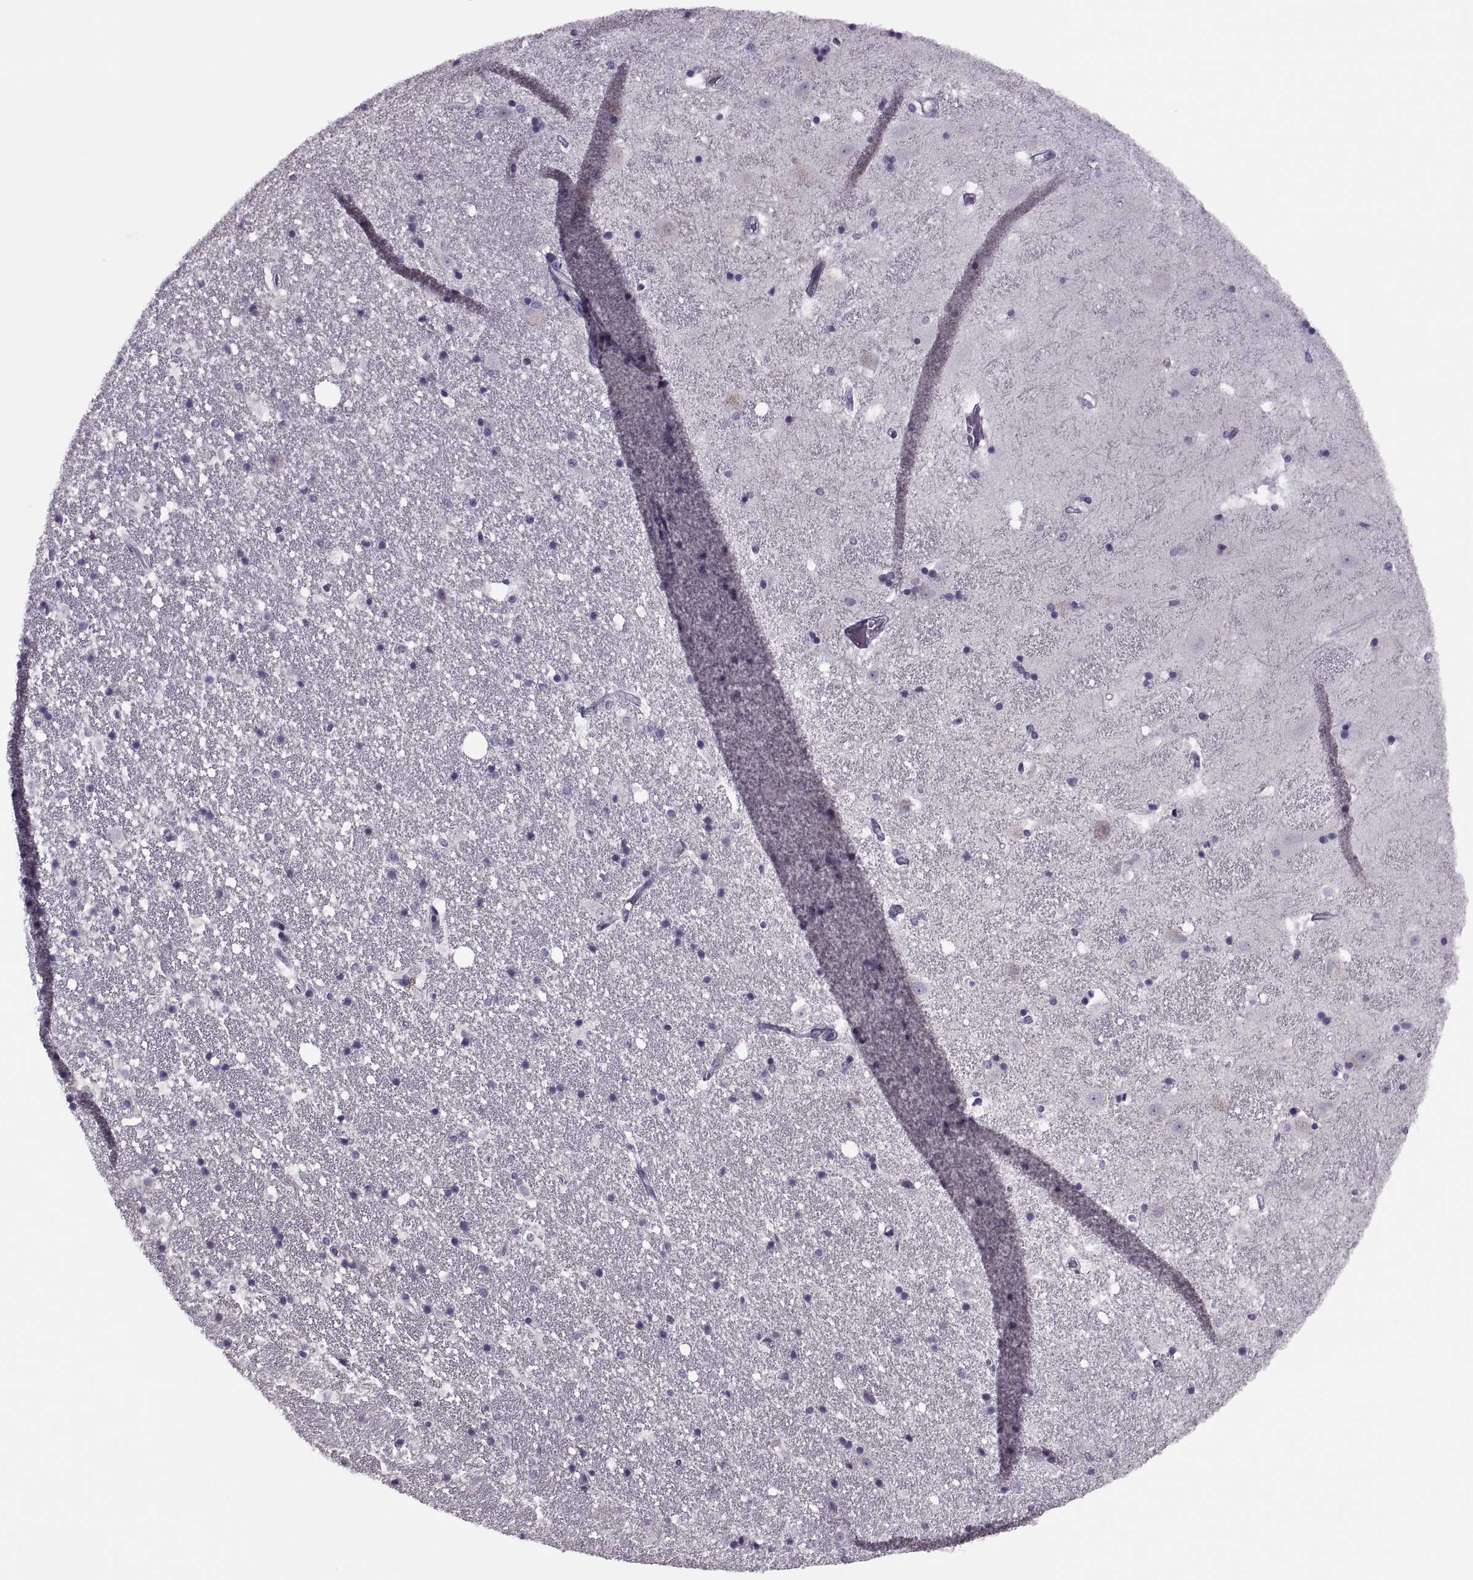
{"staining": {"intensity": "negative", "quantity": "none", "location": "none"}, "tissue": "hippocampus", "cell_type": "Glial cells", "image_type": "normal", "snomed": [{"axis": "morphology", "description": "Normal tissue, NOS"}, {"axis": "topography", "description": "Hippocampus"}], "caption": "DAB immunohistochemical staining of benign hippocampus exhibits no significant positivity in glial cells.", "gene": "PRSS54", "patient": {"sex": "male", "age": 49}}